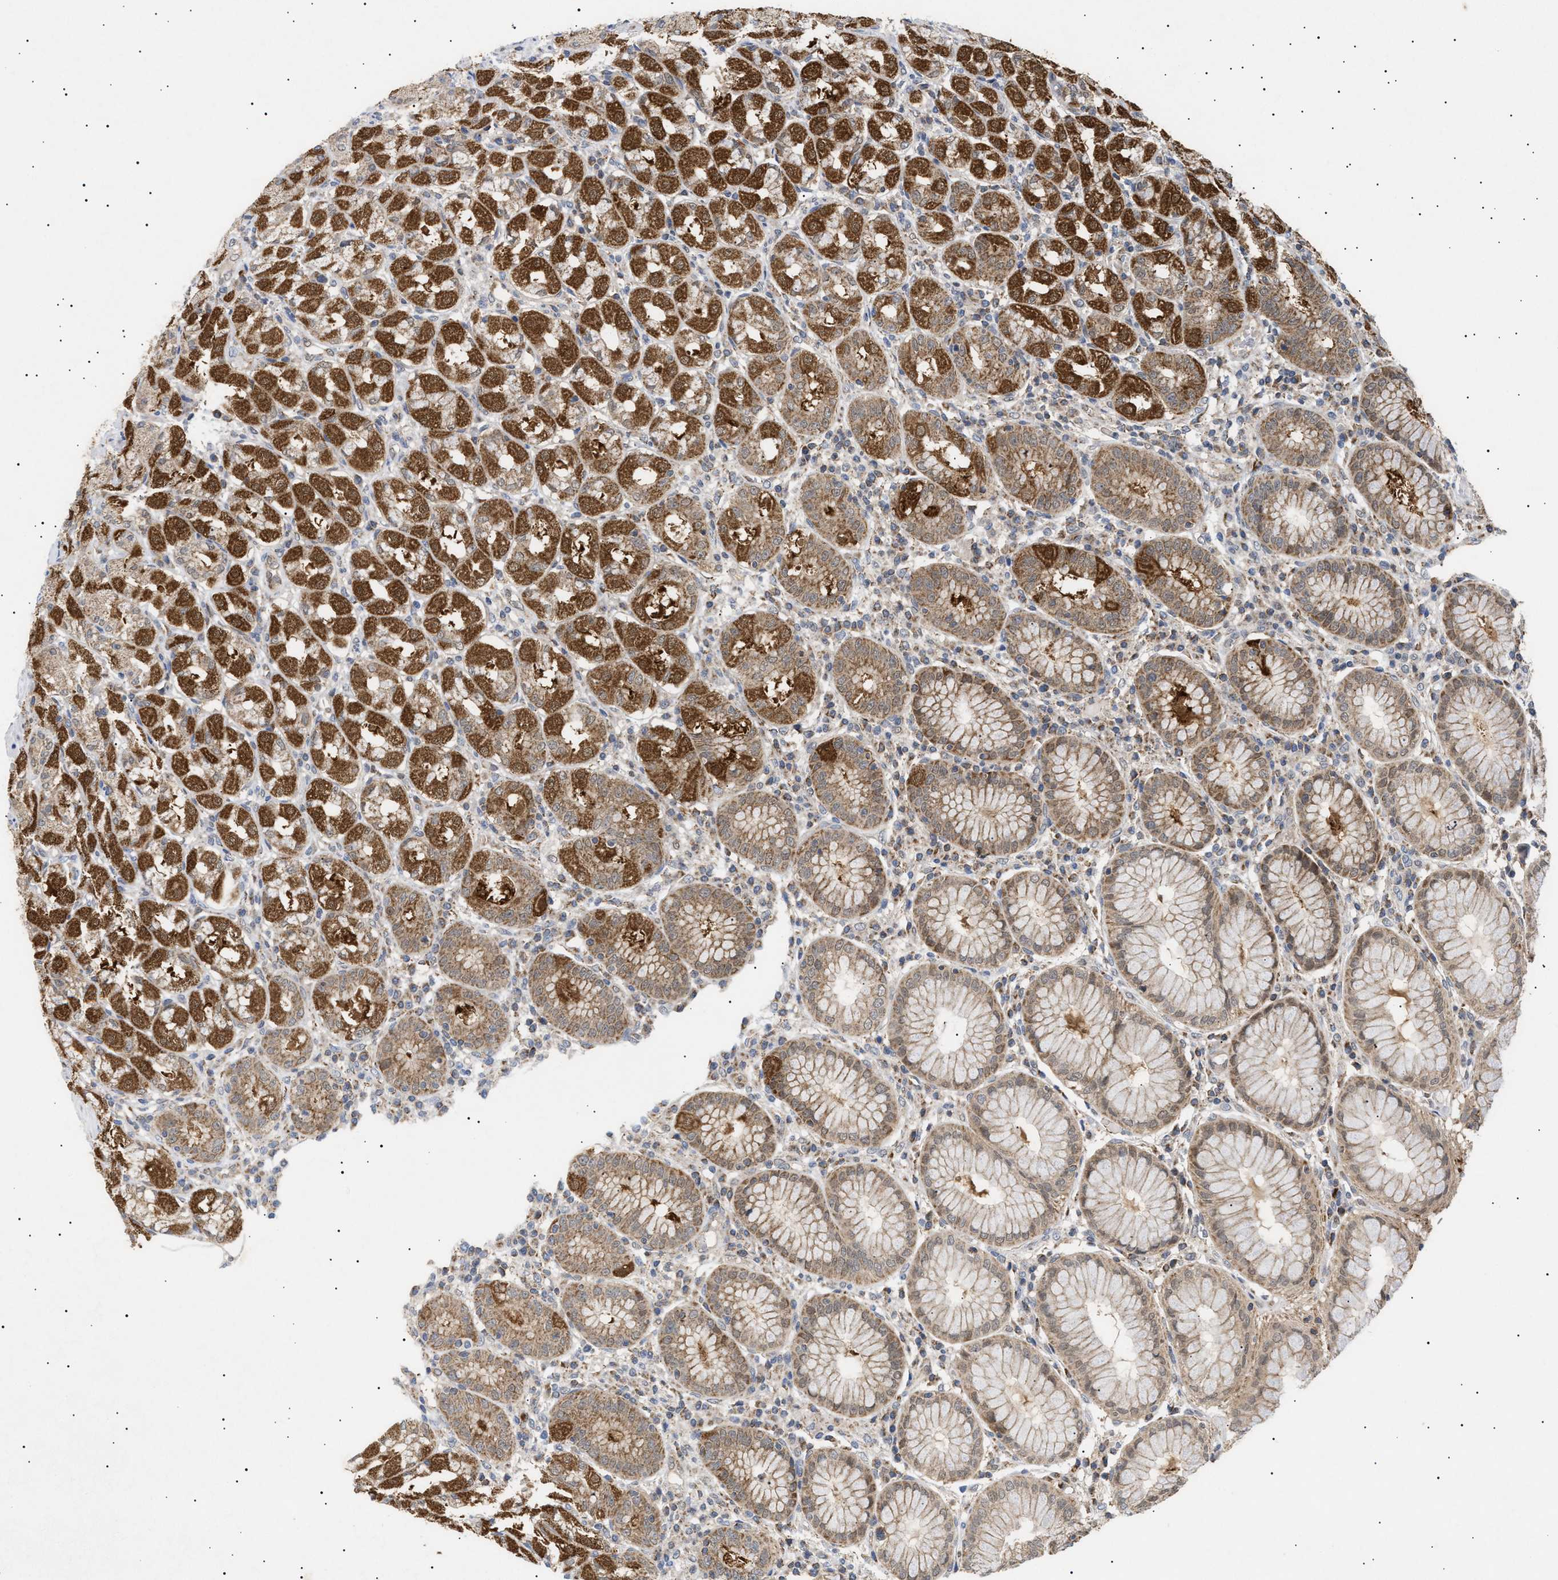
{"staining": {"intensity": "strong", "quantity": "25%-75%", "location": "cytoplasmic/membranous"}, "tissue": "stomach", "cell_type": "Glandular cells", "image_type": "normal", "snomed": [{"axis": "morphology", "description": "Normal tissue, NOS"}, {"axis": "topography", "description": "Stomach"}, {"axis": "topography", "description": "Stomach, lower"}], "caption": "Stomach stained with immunohistochemistry (IHC) displays strong cytoplasmic/membranous positivity in approximately 25%-75% of glandular cells. The staining was performed using DAB (3,3'-diaminobenzidine), with brown indicating positive protein expression. Nuclei are stained blue with hematoxylin.", "gene": "SIRT5", "patient": {"sex": "female", "age": 56}}